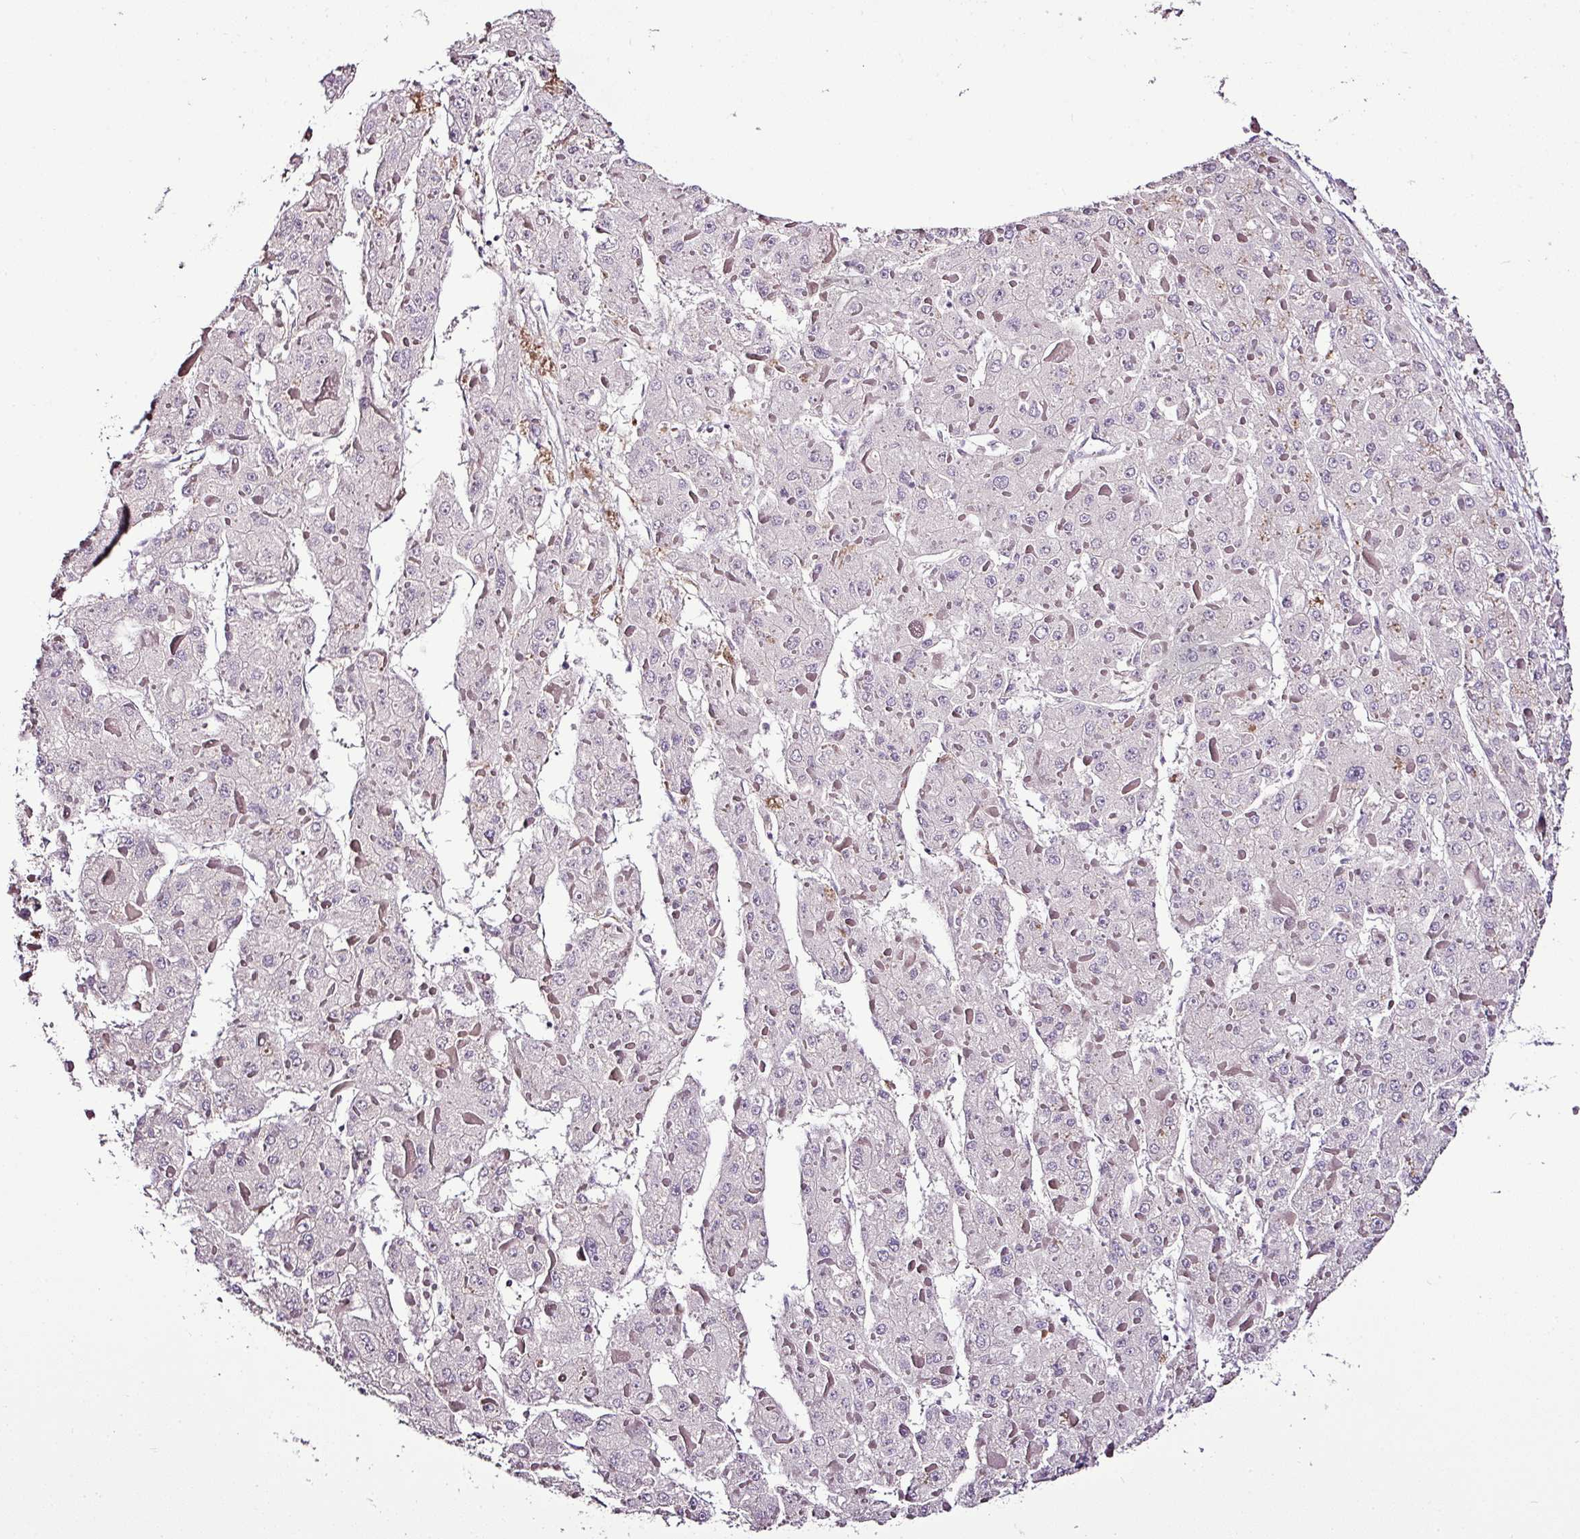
{"staining": {"intensity": "negative", "quantity": "none", "location": "none"}, "tissue": "liver cancer", "cell_type": "Tumor cells", "image_type": "cancer", "snomed": [{"axis": "morphology", "description": "Carcinoma, Hepatocellular, NOS"}, {"axis": "topography", "description": "Liver"}], "caption": "Immunohistochemistry histopathology image of neoplastic tissue: liver cancer stained with DAB shows no significant protein positivity in tumor cells.", "gene": "ESR1", "patient": {"sex": "female", "age": 73}}